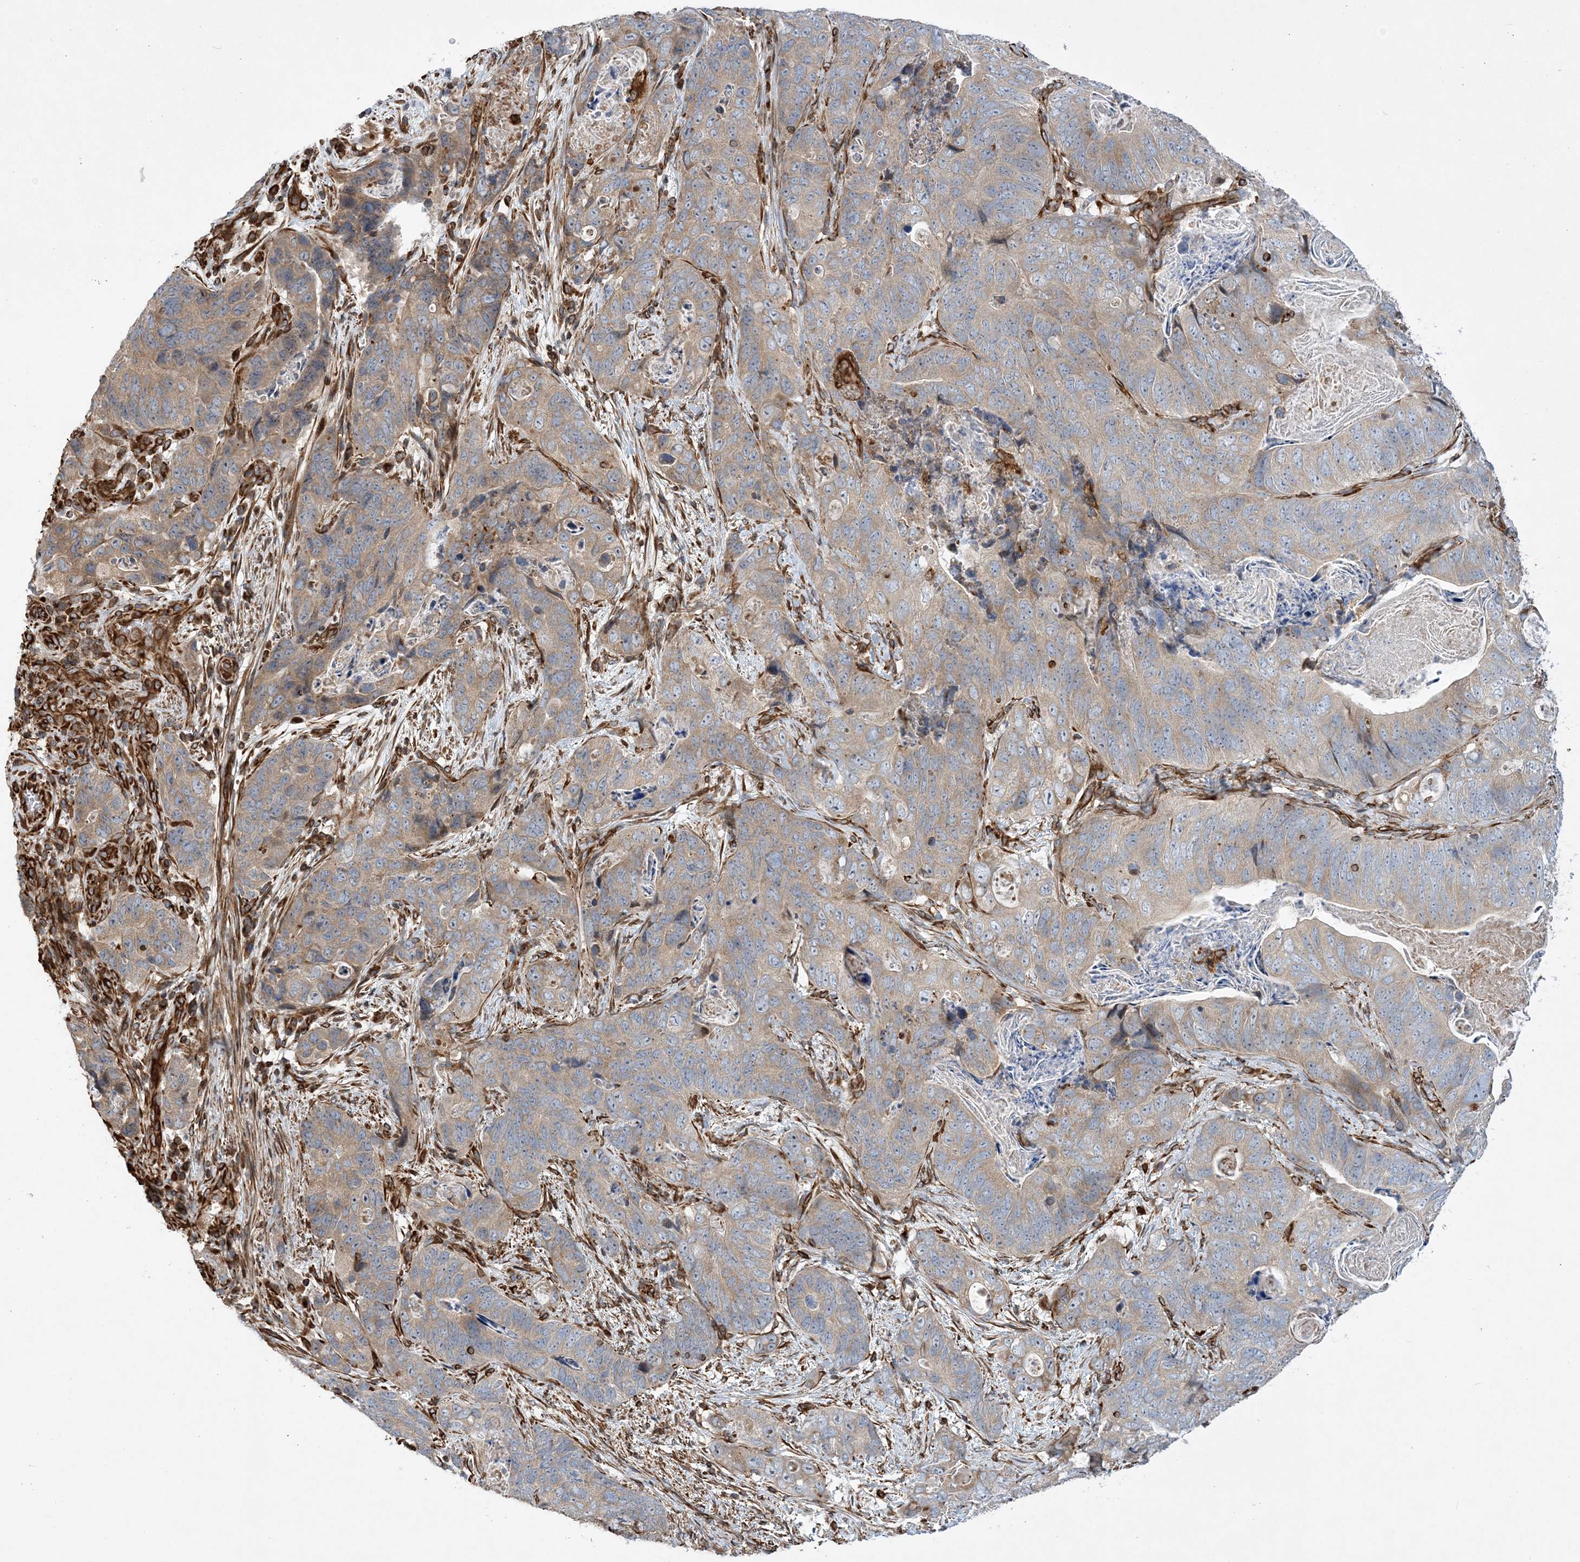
{"staining": {"intensity": "moderate", "quantity": "25%-75%", "location": "cytoplasmic/membranous"}, "tissue": "stomach cancer", "cell_type": "Tumor cells", "image_type": "cancer", "snomed": [{"axis": "morphology", "description": "Normal tissue, NOS"}, {"axis": "morphology", "description": "Adenocarcinoma, NOS"}, {"axis": "topography", "description": "Stomach"}], "caption": "DAB immunohistochemical staining of stomach cancer (adenocarcinoma) demonstrates moderate cytoplasmic/membranous protein expression in about 25%-75% of tumor cells.", "gene": "FAM114A2", "patient": {"sex": "female", "age": 89}}